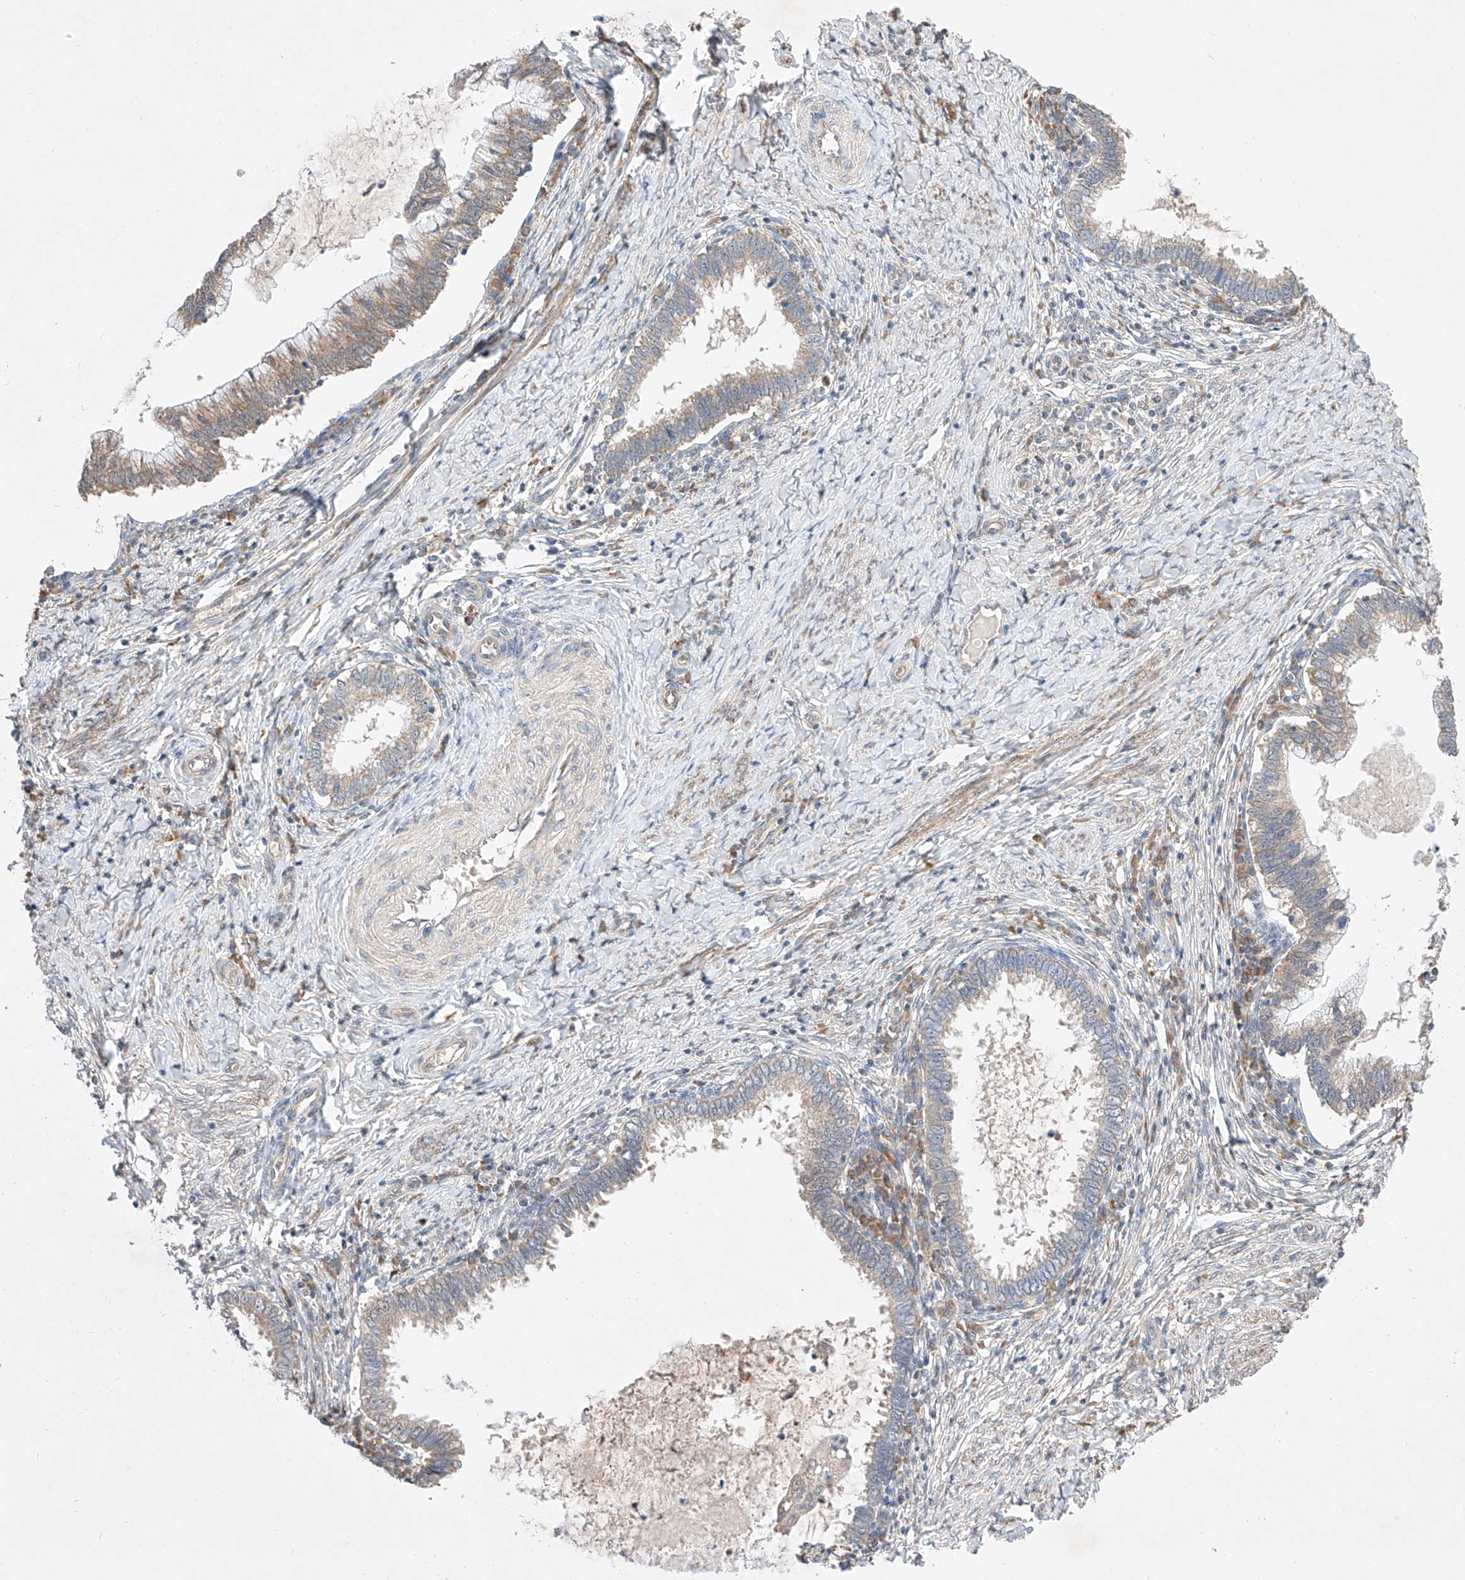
{"staining": {"intensity": "weak", "quantity": ">75%", "location": "cytoplasmic/membranous"}, "tissue": "cervical cancer", "cell_type": "Tumor cells", "image_type": "cancer", "snomed": [{"axis": "morphology", "description": "Adenocarcinoma, NOS"}, {"axis": "topography", "description": "Cervix"}], "caption": "Adenocarcinoma (cervical) stained with IHC exhibits weak cytoplasmic/membranous staining in about >75% of tumor cells.", "gene": "C6orf118", "patient": {"sex": "female", "age": 36}}